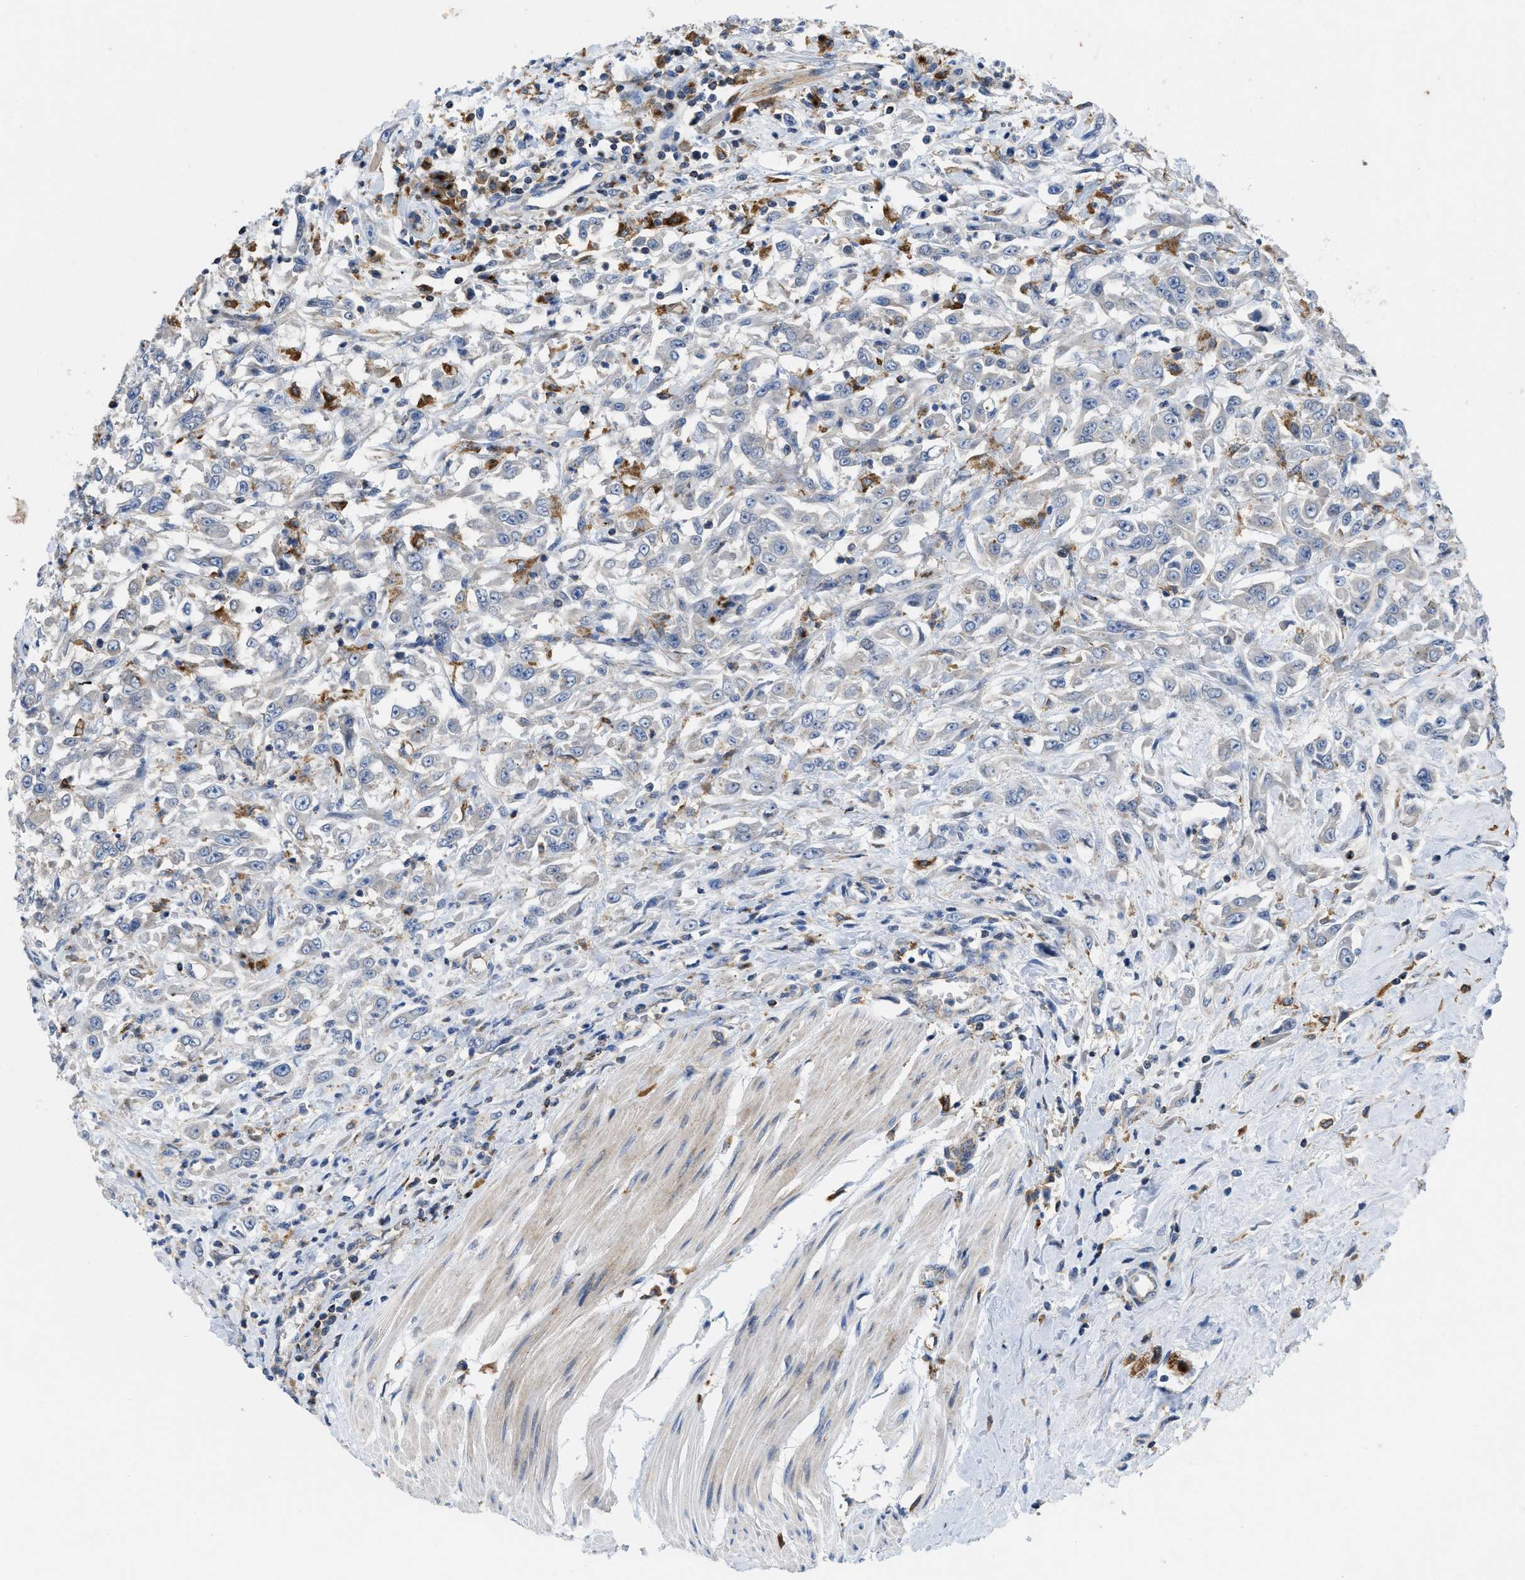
{"staining": {"intensity": "negative", "quantity": "none", "location": "none"}, "tissue": "urothelial cancer", "cell_type": "Tumor cells", "image_type": "cancer", "snomed": [{"axis": "morphology", "description": "Urothelial carcinoma, High grade"}, {"axis": "topography", "description": "Urinary bladder"}], "caption": "Histopathology image shows no protein expression in tumor cells of urothelial carcinoma (high-grade) tissue.", "gene": "ENPP4", "patient": {"sex": "male", "age": 46}}